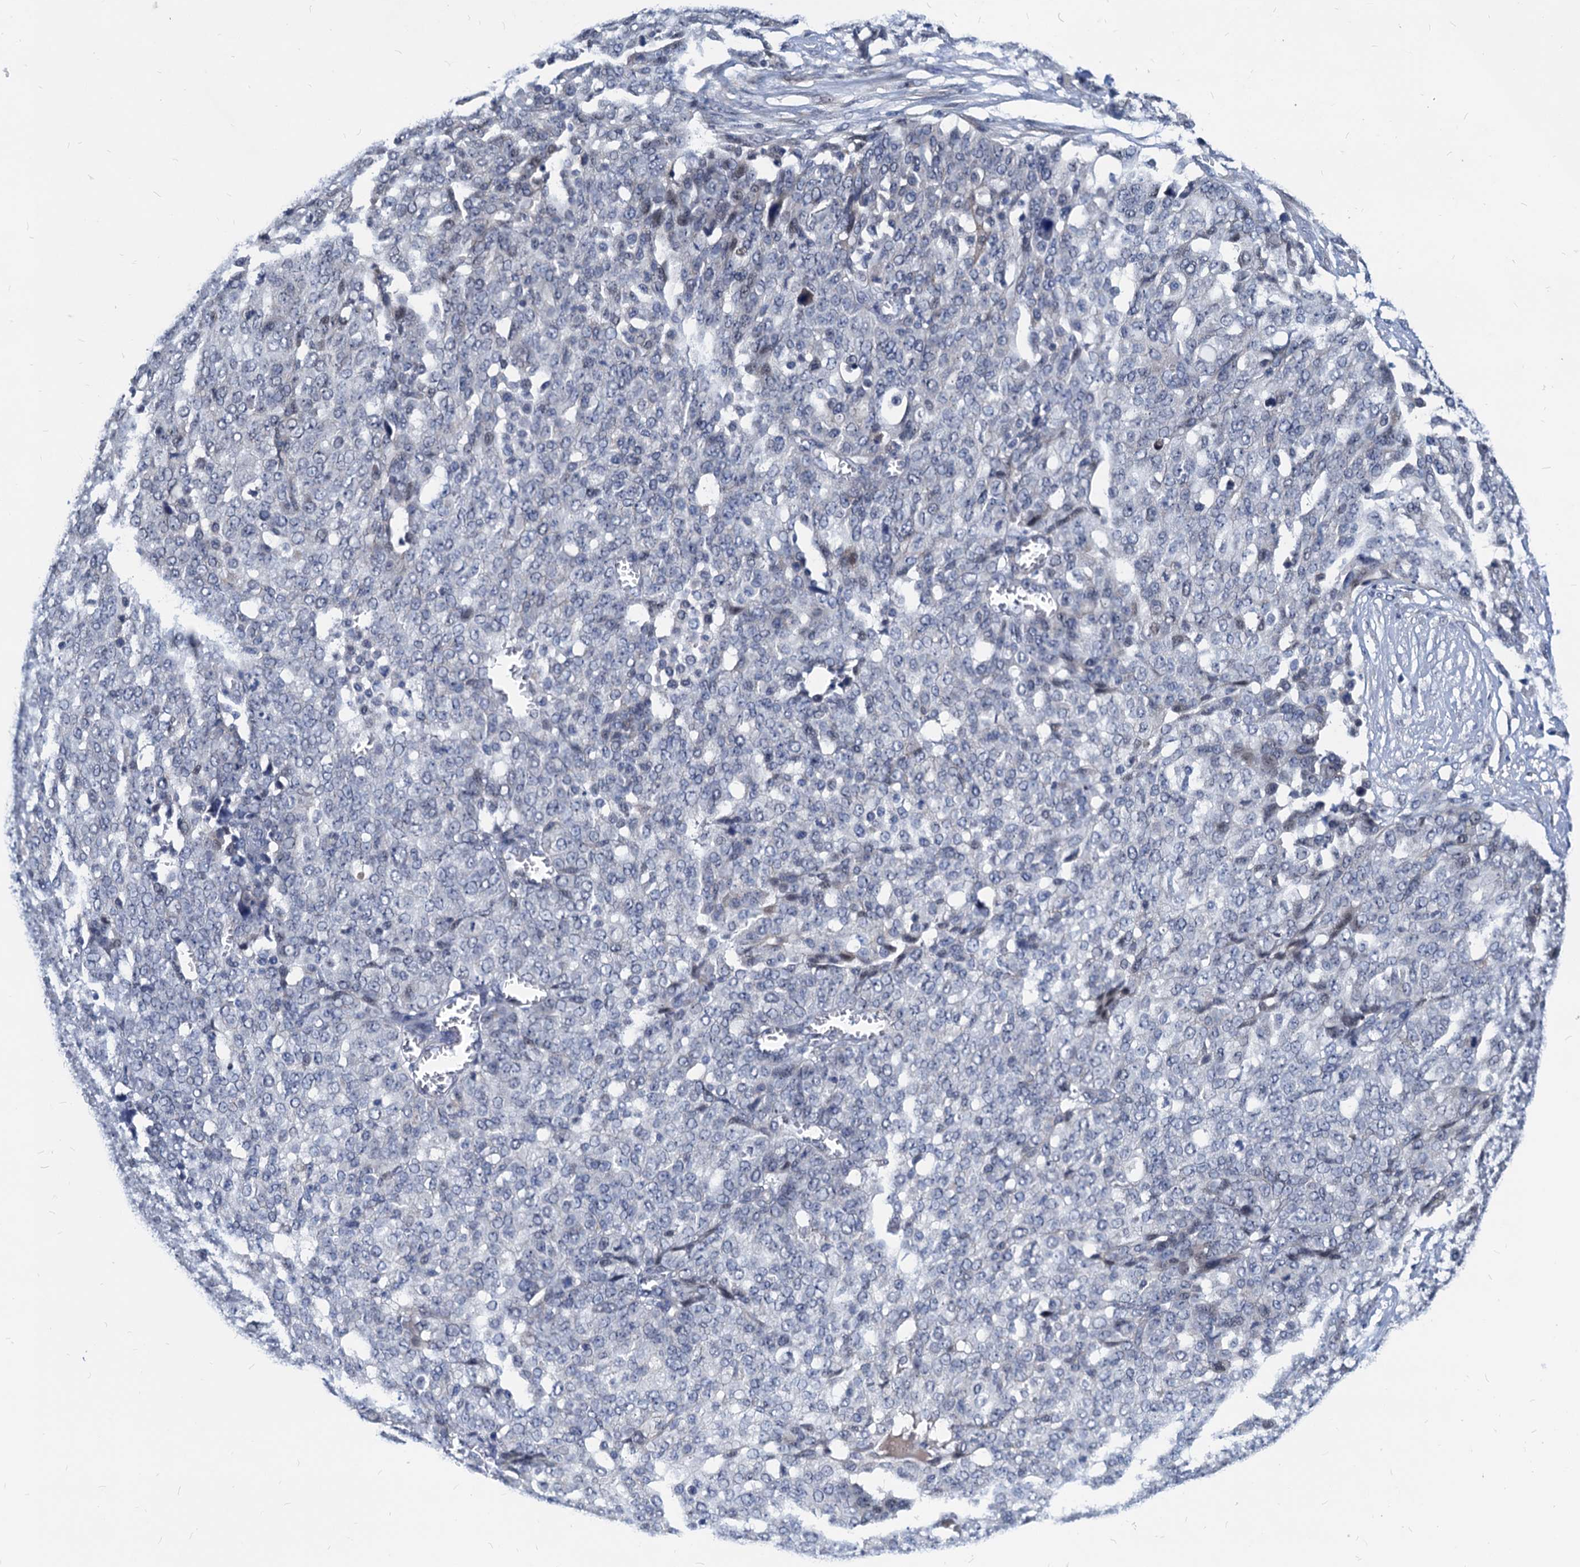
{"staining": {"intensity": "negative", "quantity": "none", "location": "none"}, "tissue": "ovarian cancer", "cell_type": "Tumor cells", "image_type": "cancer", "snomed": [{"axis": "morphology", "description": "Cystadenocarcinoma, serous, NOS"}, {"axis": "topography", "description": "Soft tissue"}, {"axis": "topography", "description": "Ovary"}], "caption": "Immunohistochemistry photomicrograph of human serous cystadenocarcinoma (ovarian) stained for a protein (brown), which displays no expression in tumor cells.", "gene": "HSF2", "patient": {"sex": "female", "age": 57}}